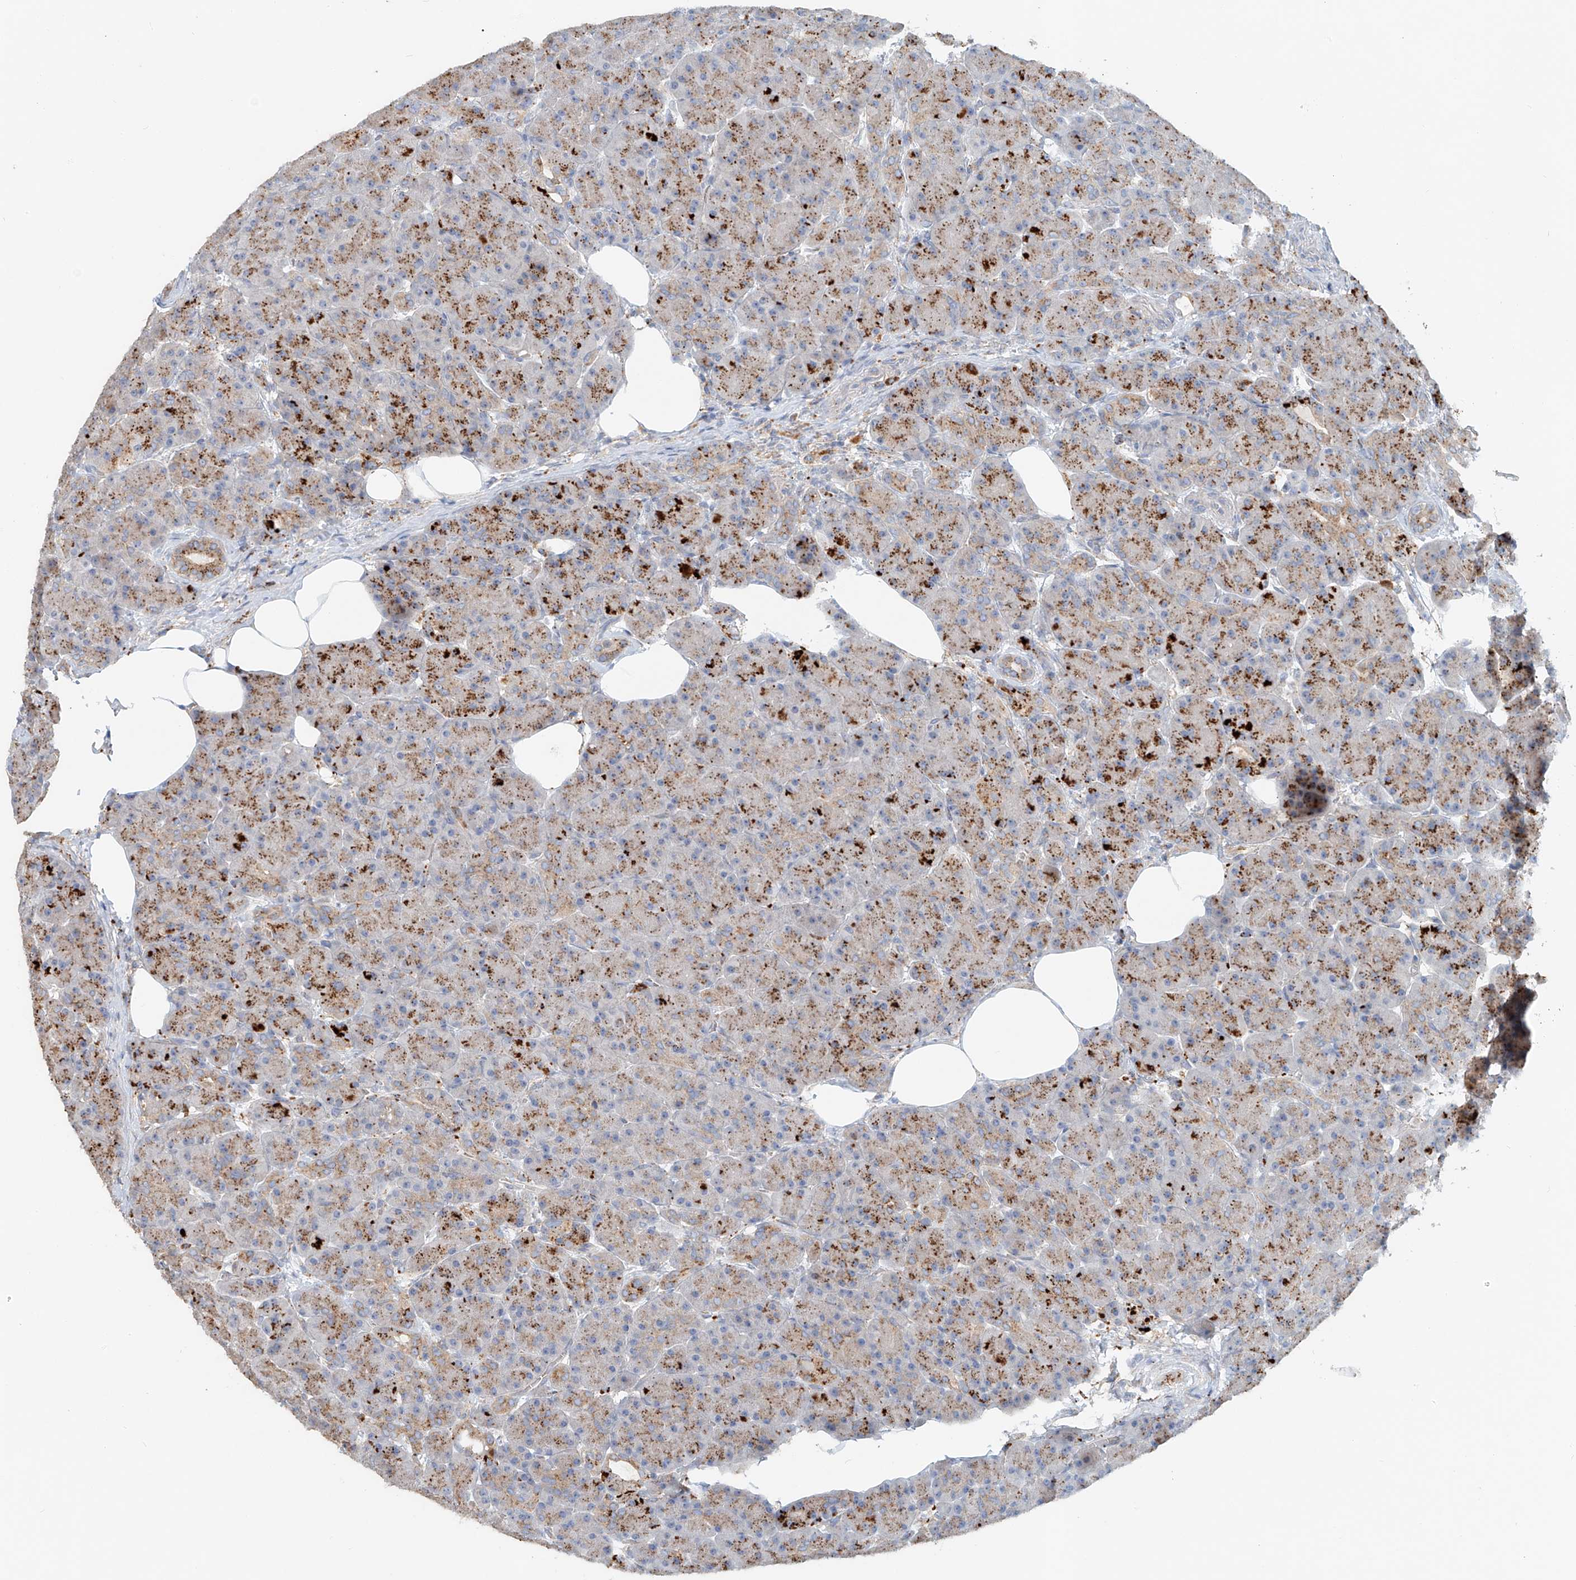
{"staining": {"intensity": "strong", "quantity": "25%-75%", "location": "cytoplasmic/membranous"}, "tissue": "pancreas", "cell_type": "Exocrine glandular cells", "image_type": "normal", "snomed": [{"axis": "morphology", "description": "Normal tissue, NOS"}, {"axis": "topography", "description": "Pancreas"}], "caption": "Immunohistochemistry image of benign pancreas: human pancreas stained using immunohistochemistry (IHC) shows high levels of strong protein expression localized specifically in the cytoplasmic/membranous of exocrine glandular cells, appearing as a cytoplasmic/membranous brown color.", "gene": "TRIM47", "patient": {"sex": "male", "age": 63}}